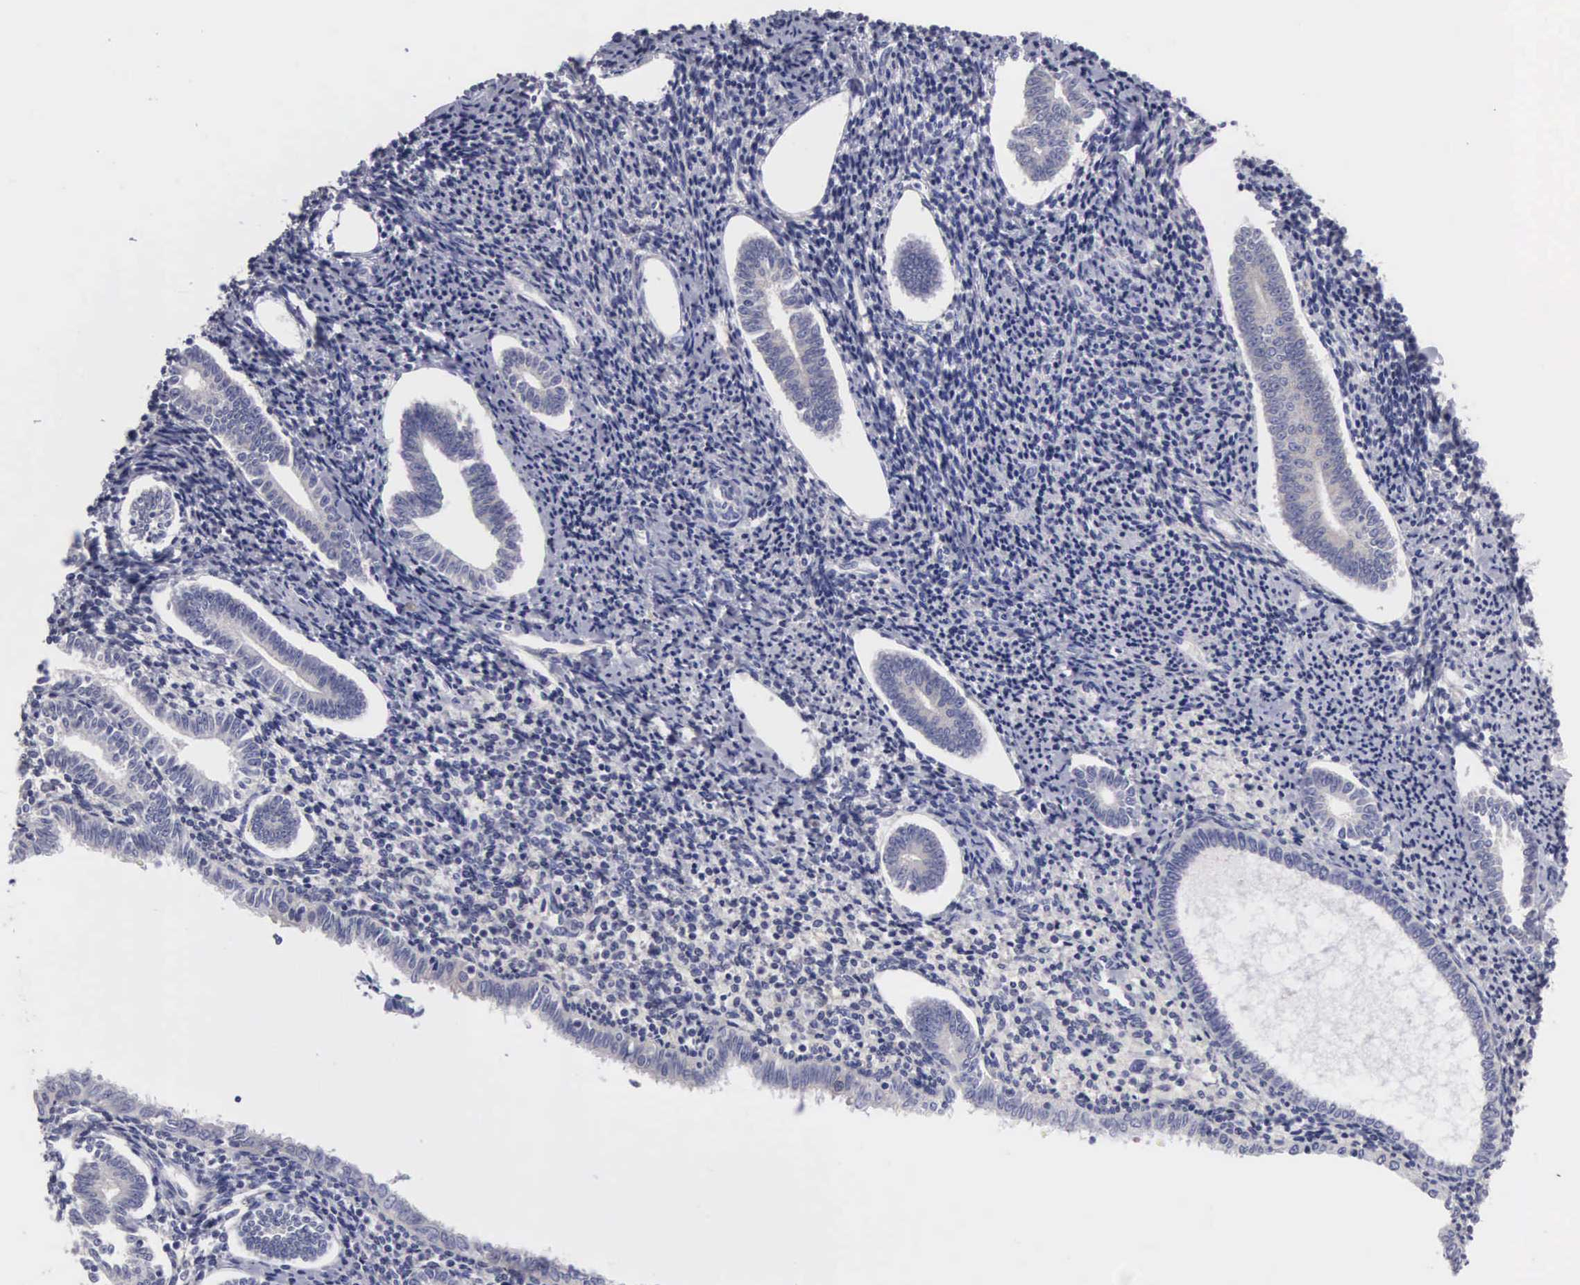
{"staining": {"intensity": "negative", "quantity": "none", "location": "none"}, "tissue": "endometrium", "cell_type": "Cells in endometrial stroma", "image_type": "normal", "snomed": [{"axis": "morphology", "description": "Normal tissue, NOS"}, {"axis": "topography", "description": "Endometrium"}], "caption": "Immunohistochemical staining of normal endometrium reveals no significant staining in cells in endometrial stroma.", "gene": "SLITRK4", "patient": {"sex": "female", "age": 52}}